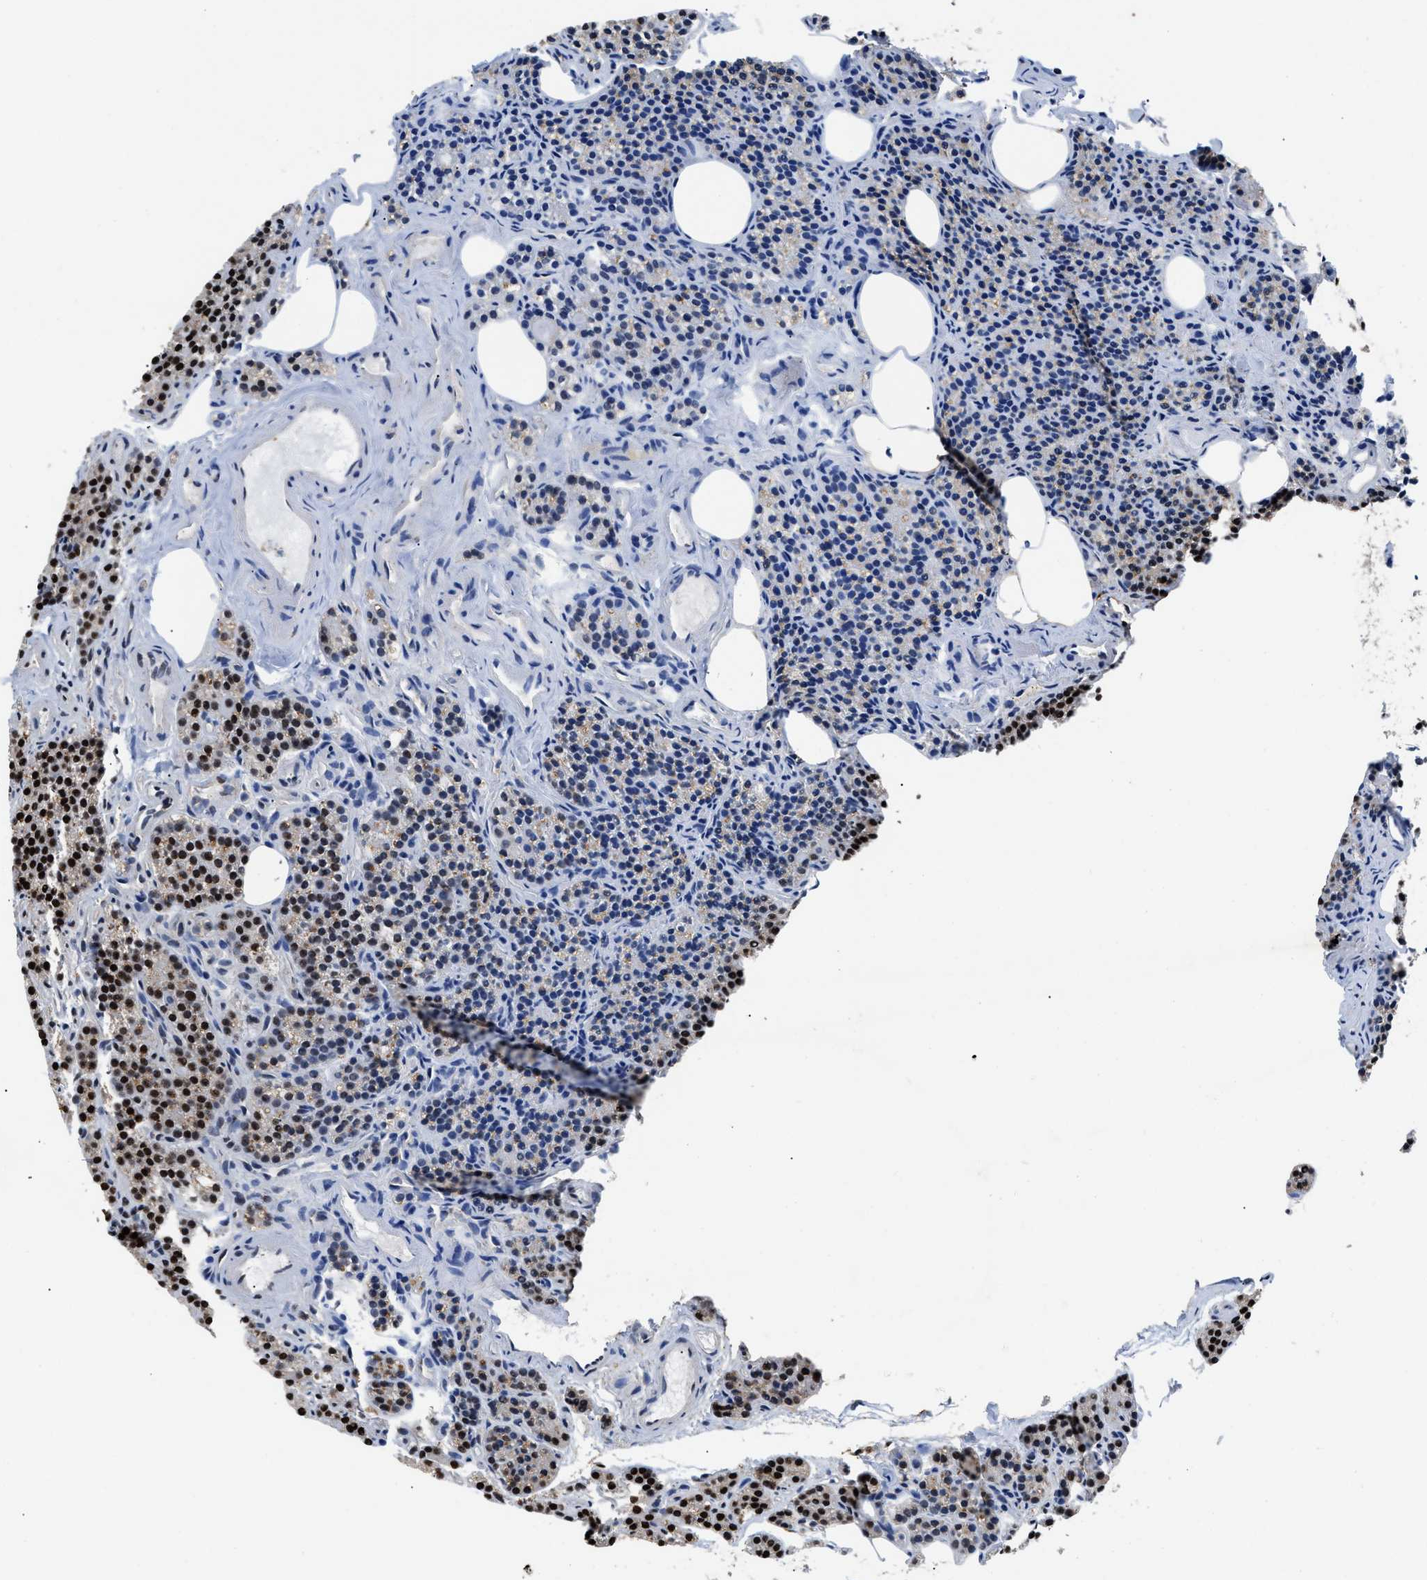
{"staining": {"intensity": "strong", "quantity": "25%-75%", "location": "nuclear"}, "tissue": "parathyroid gland", "cell_type": "Glandular cells", "image_type": "normal", "snomed": [{"axis": "morphology", "description": "Normal tissue, NOS"}, {"axis": "morphology", "description": "Adenoma, NOS"}, {"axis": "topography", "description": "Parathyroid gland"}], "caption": "This is a photomicrograph of immunohistochemistry (IHC) staining of unremarkable parathyroid gland, which shows strong expression in the nuclear of glandular cells.", "gene": "HNRNPF", "patient": {"sex": "female", "age": 74}}